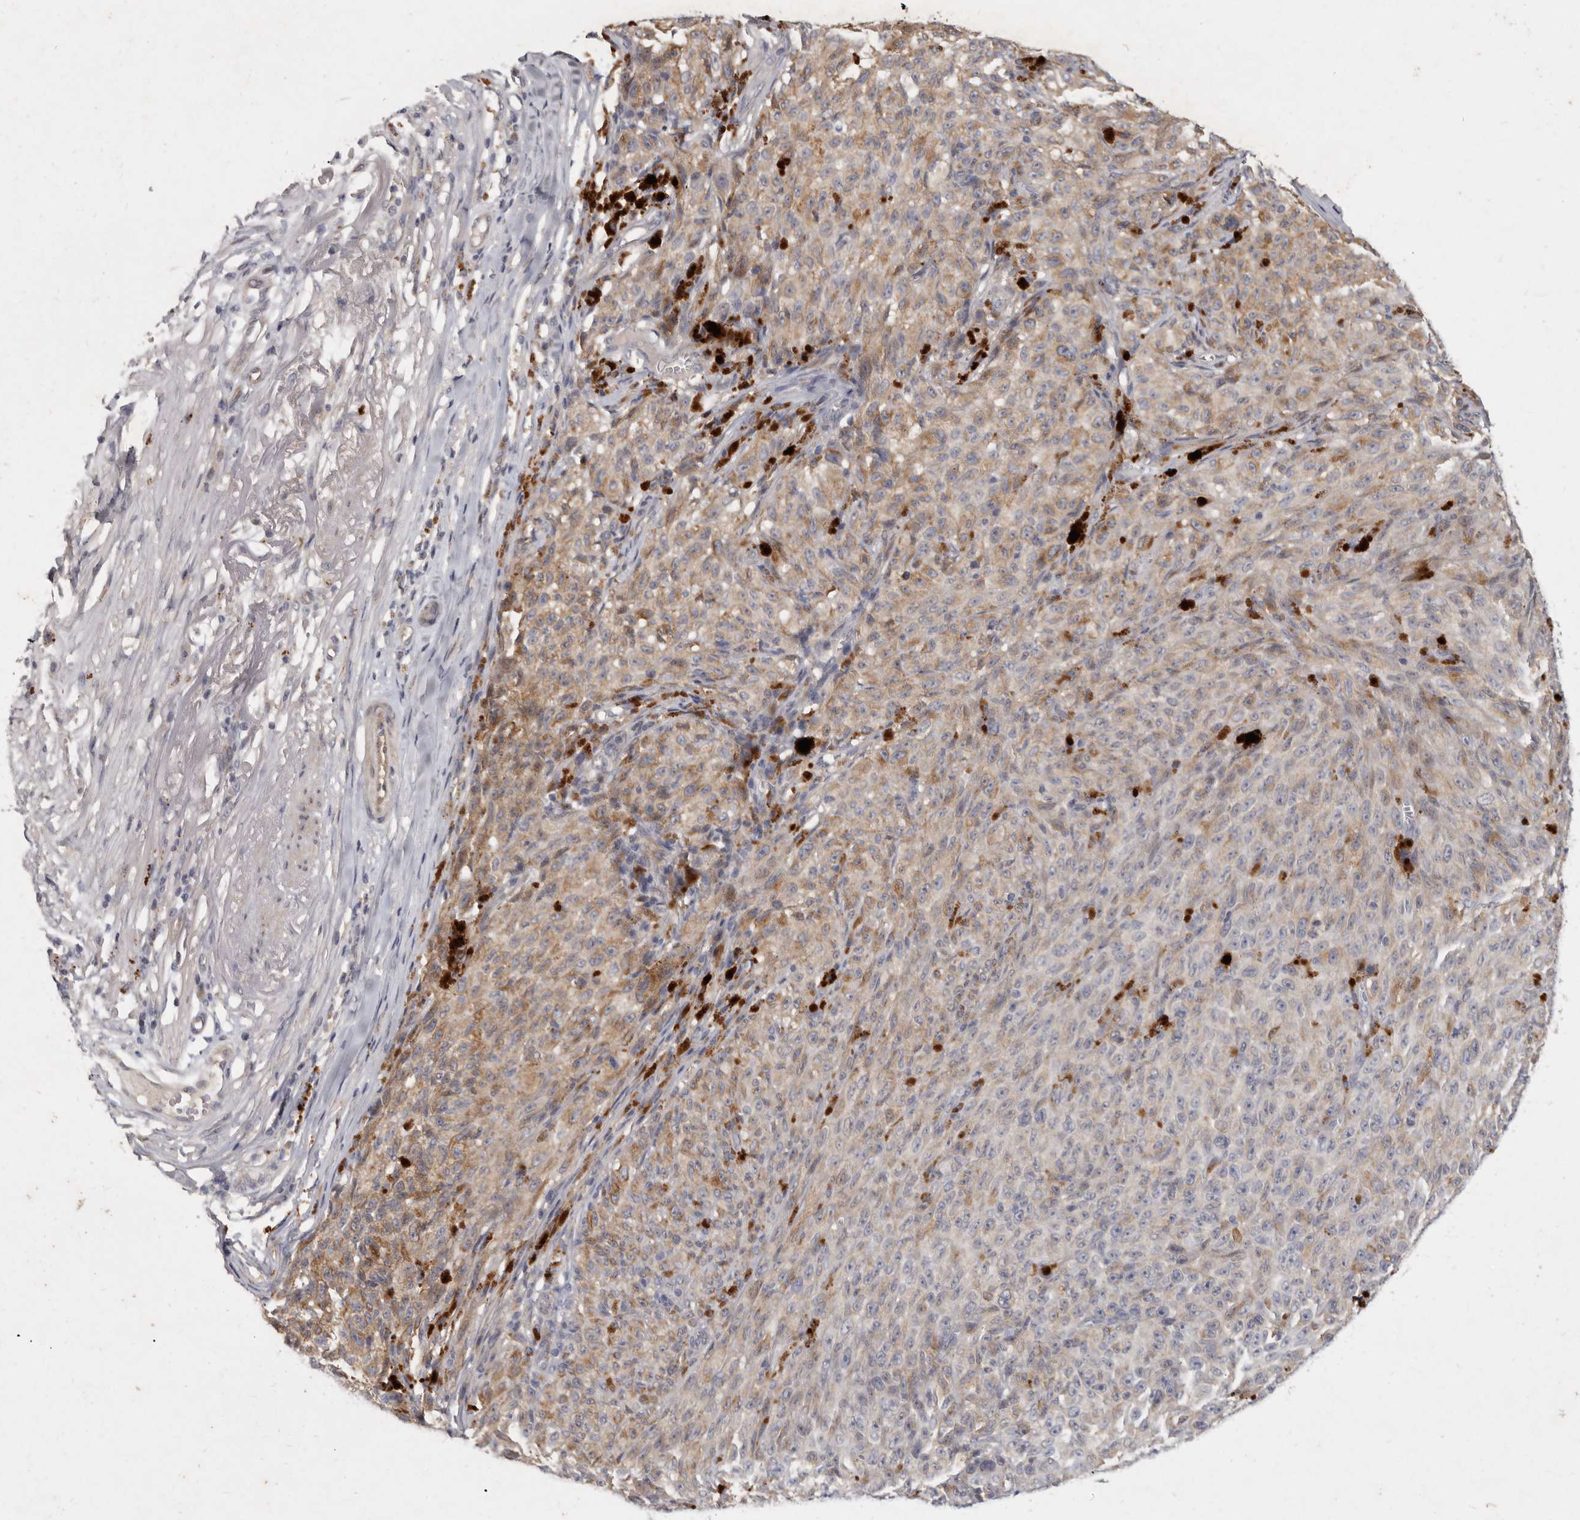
{"staining": {"intensity": "weak", "quantity": "25%-75%", "location": "cytoplasmic/membranous"}, "tissue": "melanoma", "cell_type": "Tumor cells", "image_type": "cancer", "snomed": [{"axis": "morphology", "description": "Malignant melanoma, NOS"}, {"axis": "topography", "description": "Skin"}], "caption": "Immunohistochemical staining of human melanoma reveals low levels of weak cytoplasmic/membranous expression in approximately 25%-75% of tumor cells. (Brightfield microscopy of DAB IHC at high magnification).", "gene": "SLC22A1", "patient": {"sex": "female", "age": 82}}